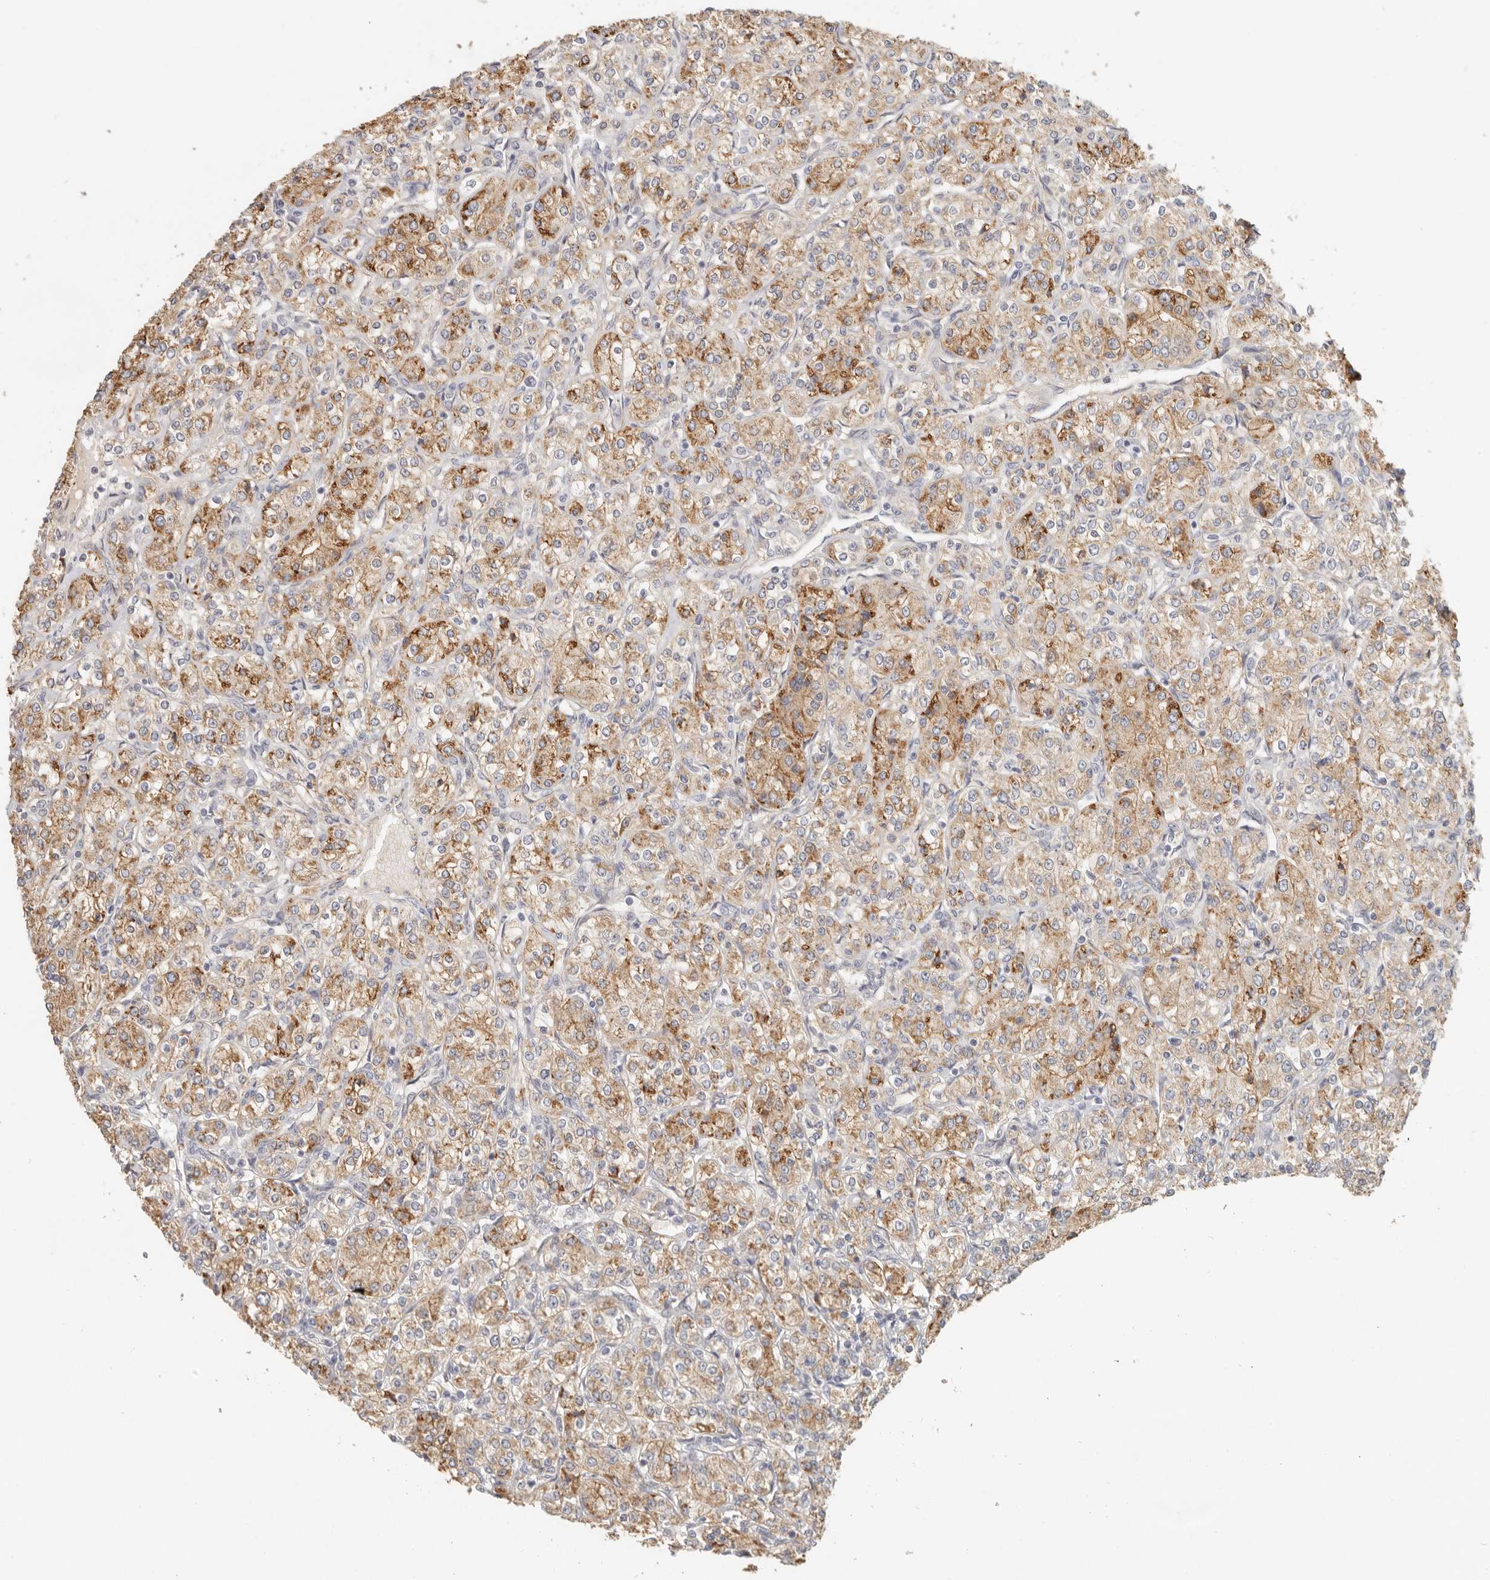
{"staining": {"intensity": "moderate", "quantity": ">75%", "location": "cytoplasmic/membranous"}, "tissue": "renal cancer", "cell_type": "Tumor cells", "image_type": "cancer", "snomed": [{"axis": "morphology", "description": "Adenocarcinoma, NOS"}, {"axis": "topography", "description": "Kidney"}], "caption": "The micrograph displays staining of adenocarcinoma (renal), revealing moderate cytoplasmic/membranous protein expression (brown color) within tumor cells.", "gene": "ANXA9", "patient": {"sex": "male", "age": 77}}